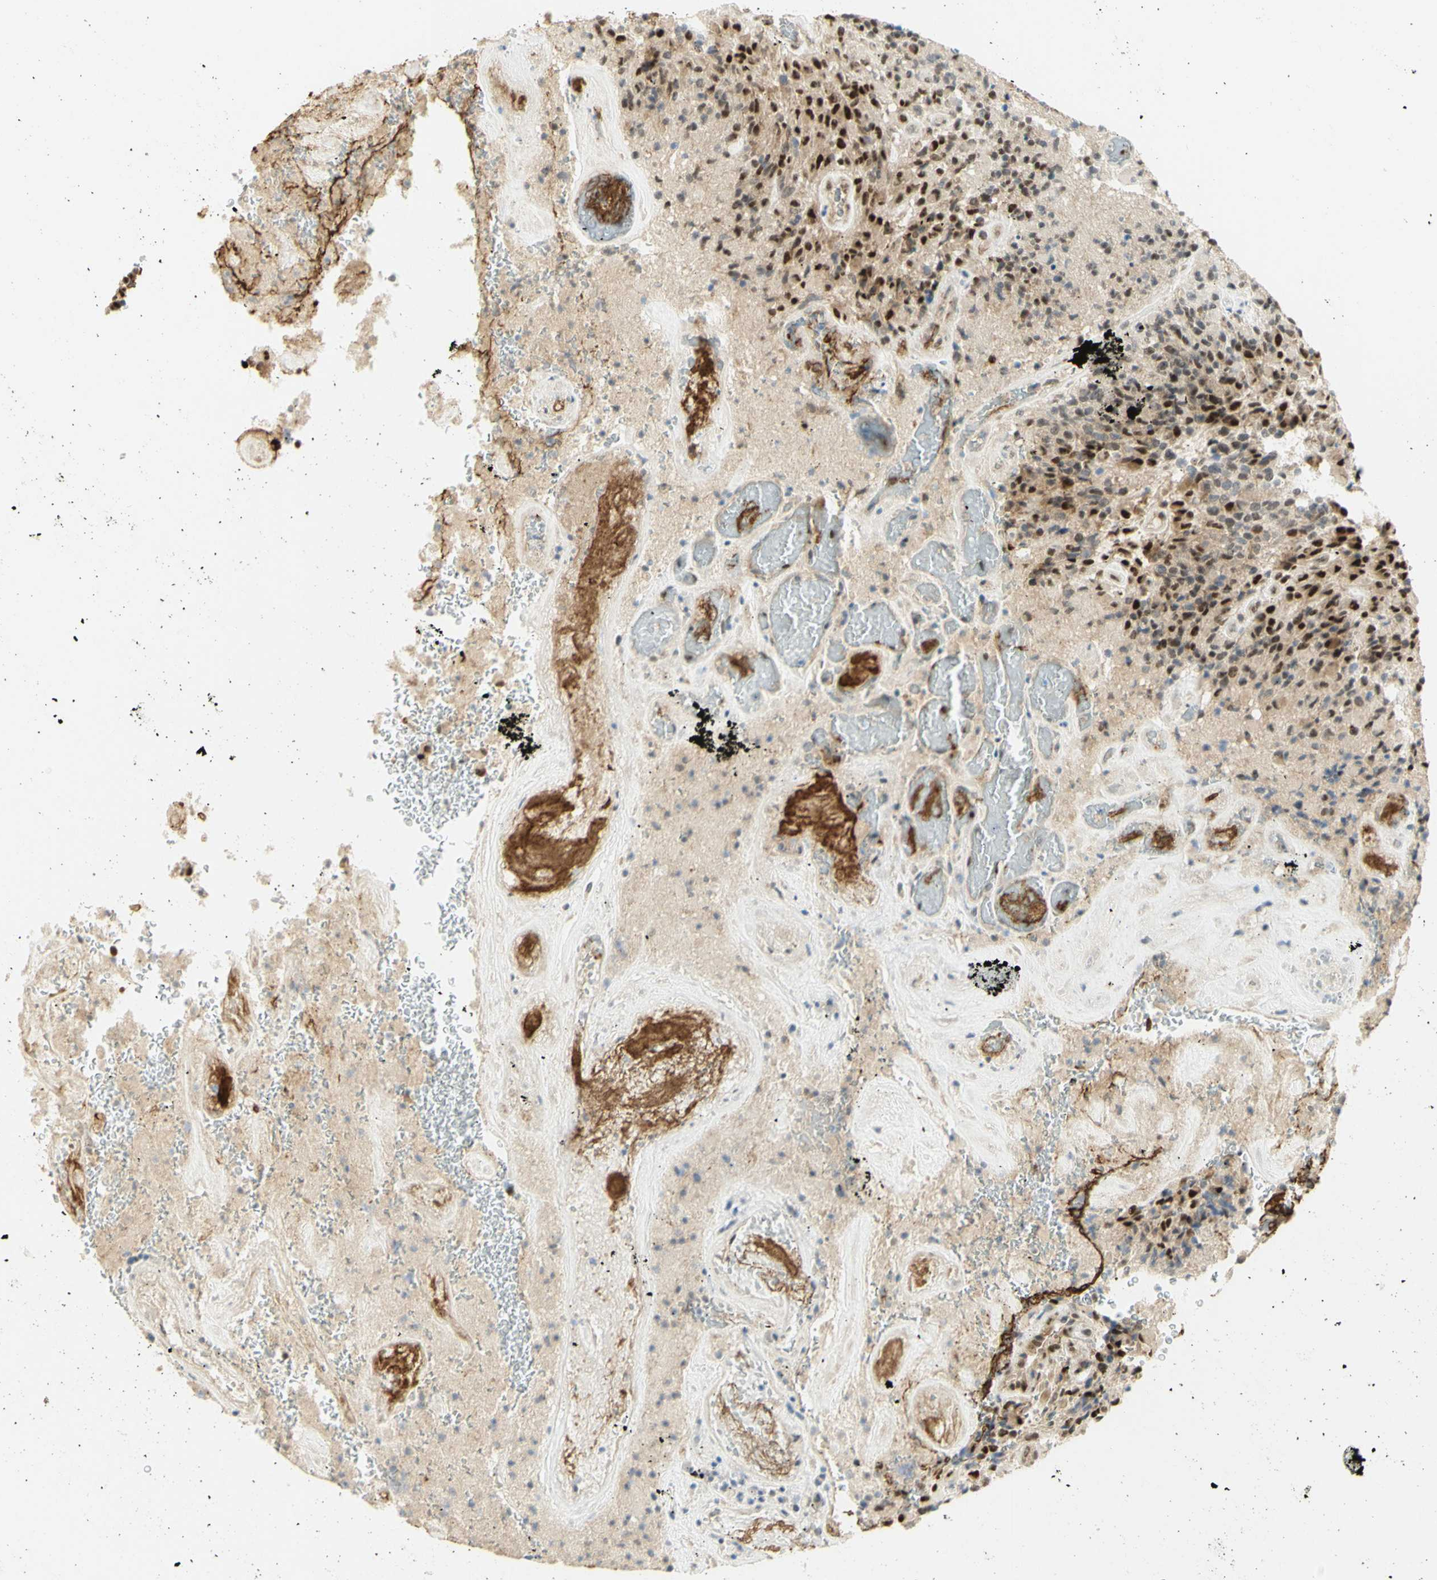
{"staining": {"intensity": "strong", "quantity": "25%-75%", "location": "nuclear"}, "tissue": "glioma", "cell_type": "Tumor cells", "image_type": "cancer", "snomed": [{"axis": "morphology", "description": "Glioma, malignant, High grade"}, {"axis": "topography", "description": "Brain"}], "caption": "IHC histopathology image of glioma stained for a protein (brown), which demonstrates high levels of strong nuclear expression in about 25%-75% of tumor cells.", "gene": "DDX1", "patient": {"sex": "male", "age": 71}}